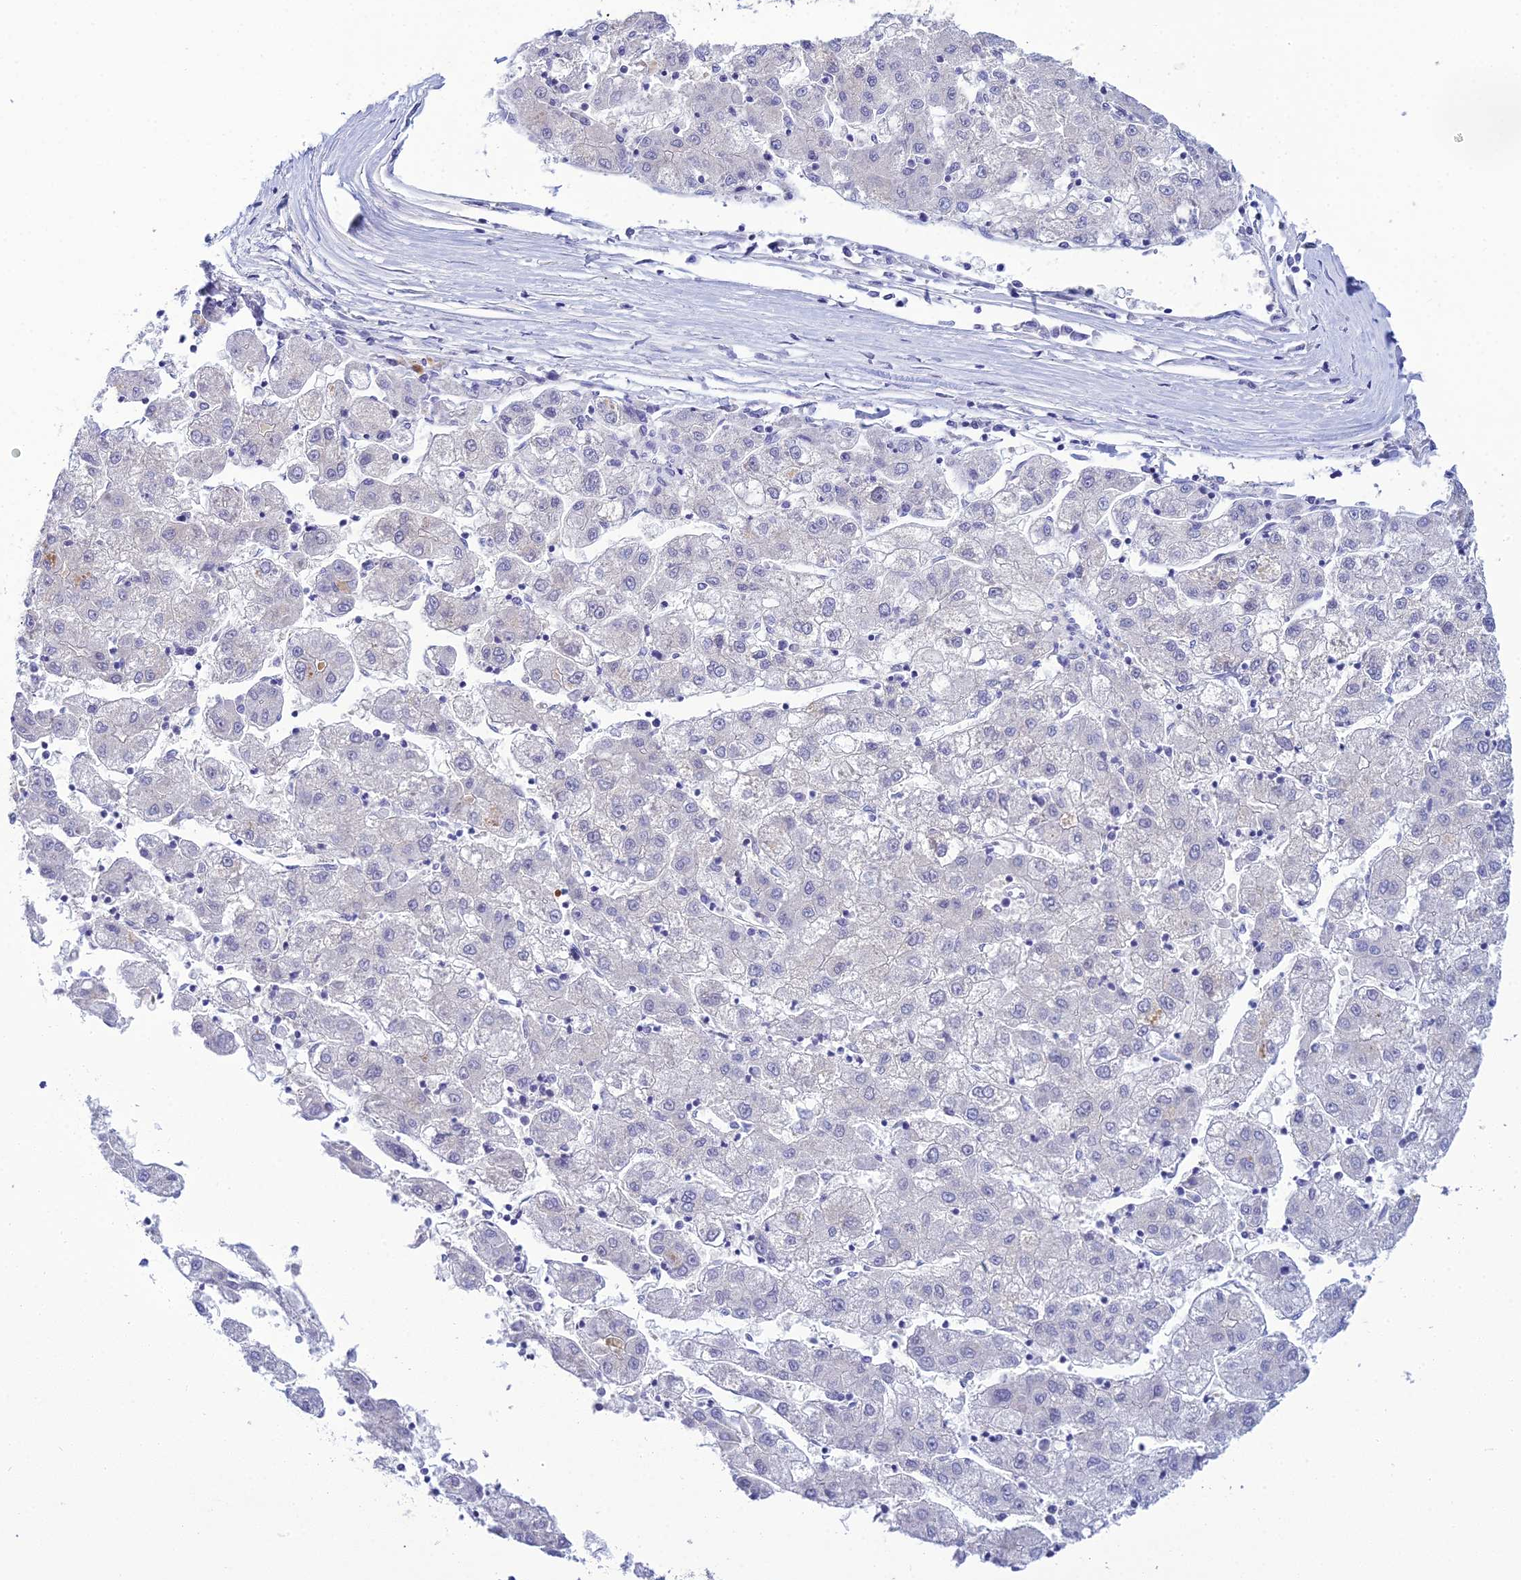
{"staining": {"intensity": "negative", "quantity": "none", "location": "none"}, "tissue": "liver cancer", "cell_type": "Tumor cells", "image_type": "cancer", "snomed": [{"axis": "morphology", "description": "Carcinoma, Hepatocellular, NOS"}, {"axis": "topography", "description": "Liver"}], "caption": "Immunohistochemistry (IHC) of hepatocellular carcinoma (liver) displays no expression in tumor cells.", "gene": "ZMIZ1", "patient": {"sex": "male", "age": 72}}